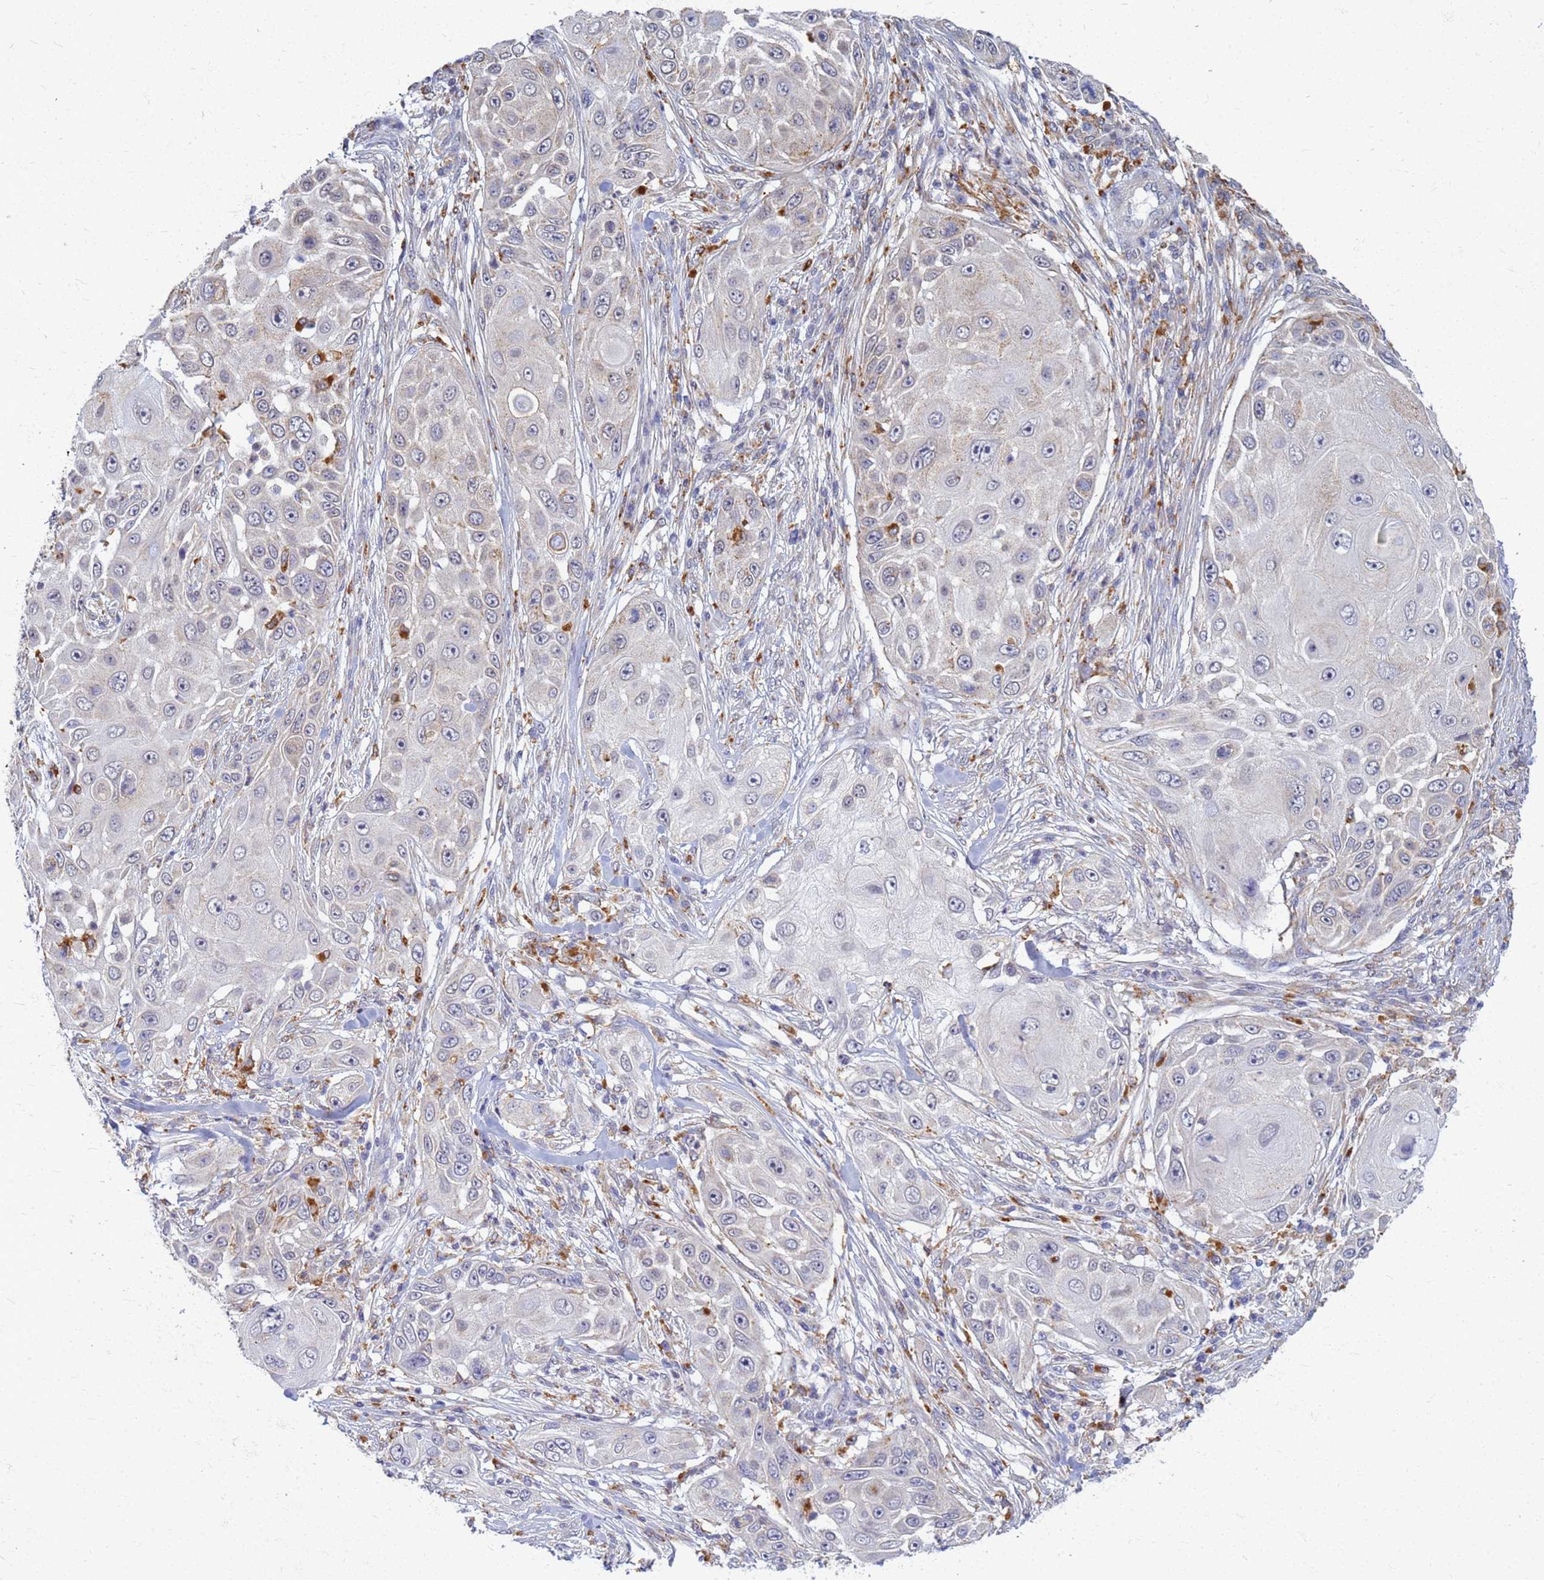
{"staining": {"intensity": "negative", "quantity": "none", "location": "none"}, "tissue": "skin cancer", "cell_type": "Tumor cells", "image_type": "cancer", "snomed": [{"axis": "morphology", "description": "Squamous cell carcinoma, NOS"}, {"axis": "topography", "description": "Skin"}], "caption": "DAB (3,3'-diaminobenzidine) immunohistochemical staining of skin cancer displays no significant staining in tumor cells.", "gene": "ATP6V1E1", "patient": {"sex": "female", "age": 44}}